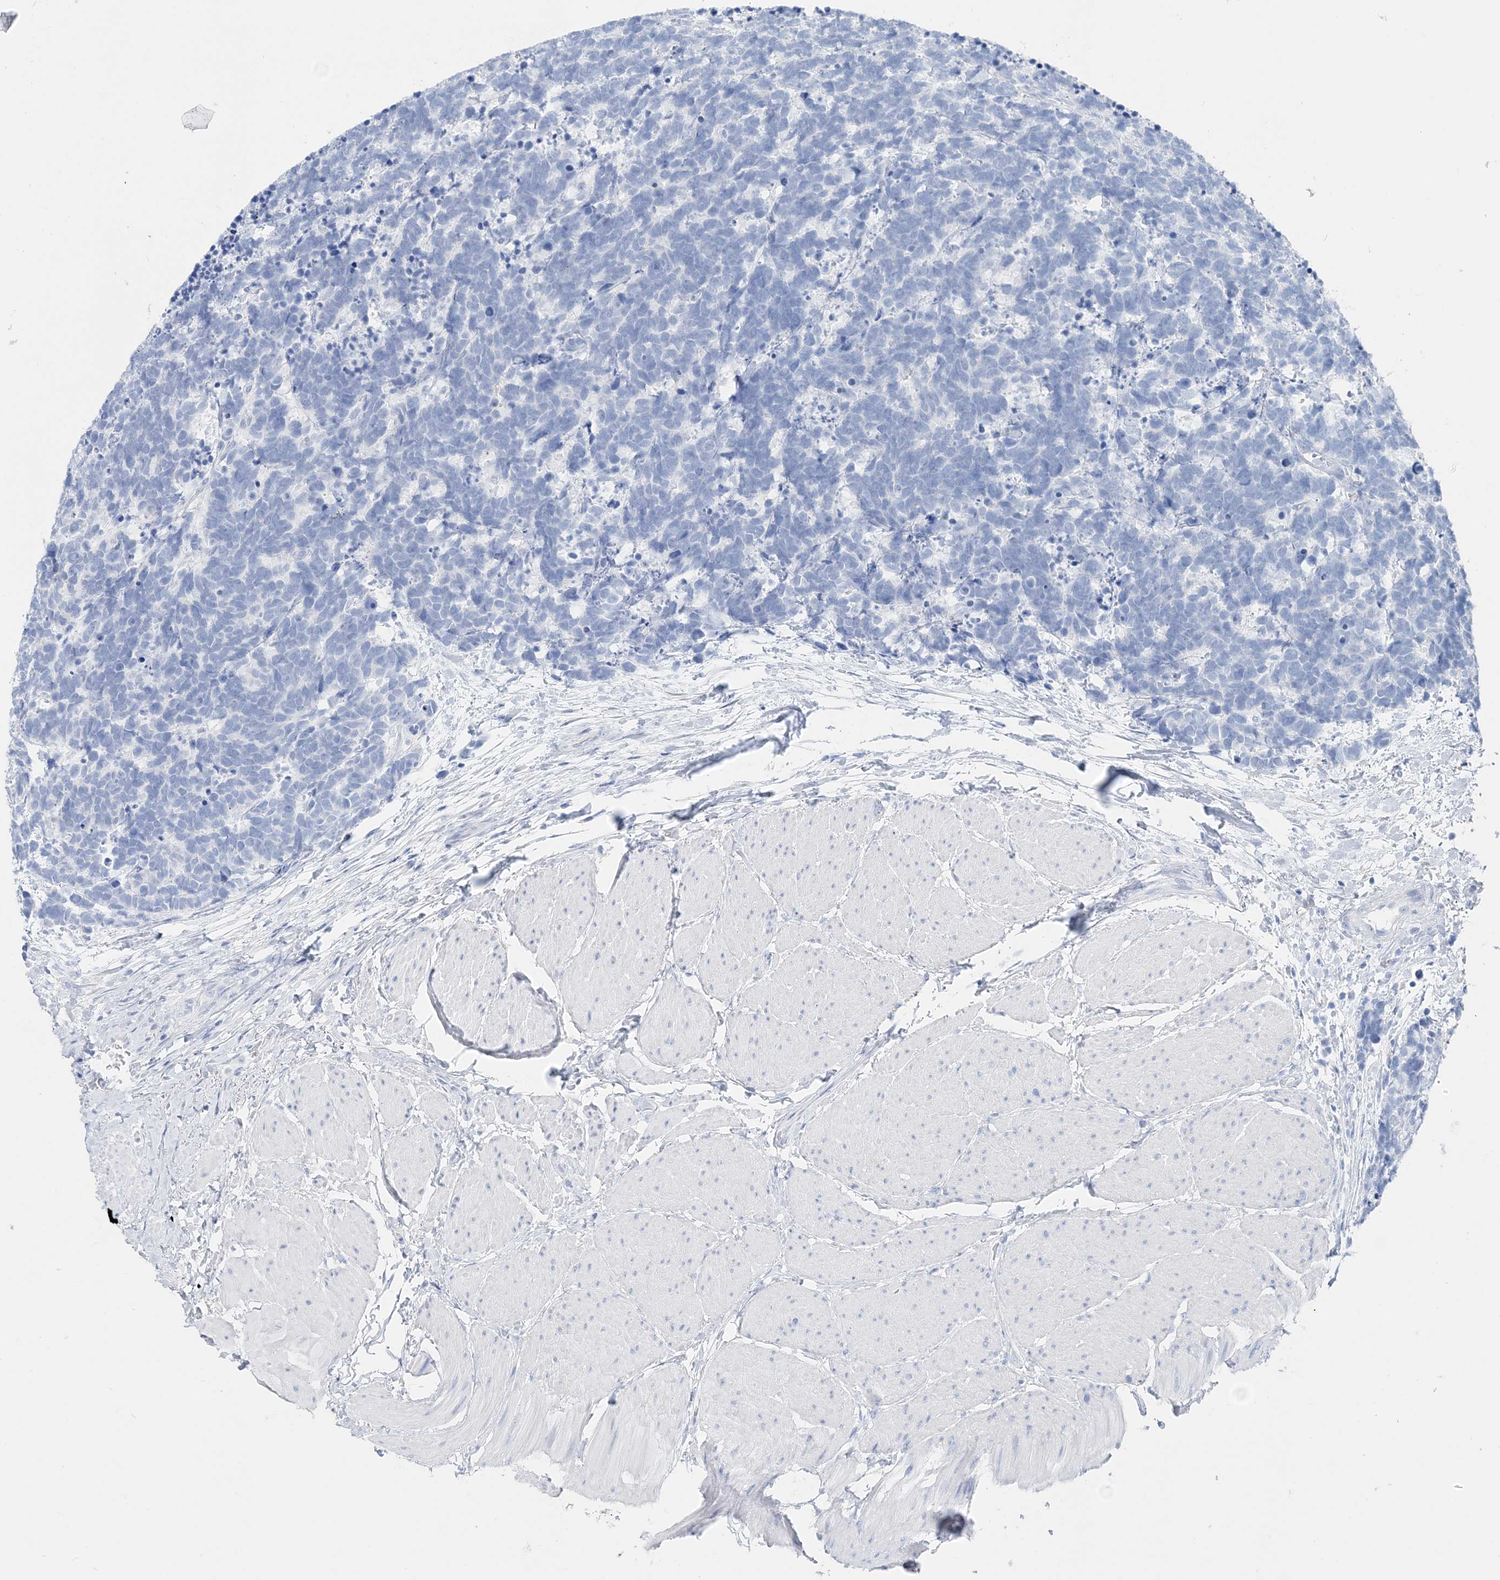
{"staining": {"intensity": "negative", "quantity": "none", "location": "none"}, "tissue": "carcinoid", "cell_type": "Tumor cells", "image_type": "cancer", "snomed": [{"axis": "morphology", "description": "Carcinoma, NOS"}, {"axis": "morphology", "description": "Carcinoid, malignant, NOS"}, {"axis": "topography", "description": "Urinary bladder"}], "caption": "There is no significant expression in tumor cells of carcinoid (malignant).", "gene": "TSPYL6", "patient": {"sex": "male", "age": 57}}